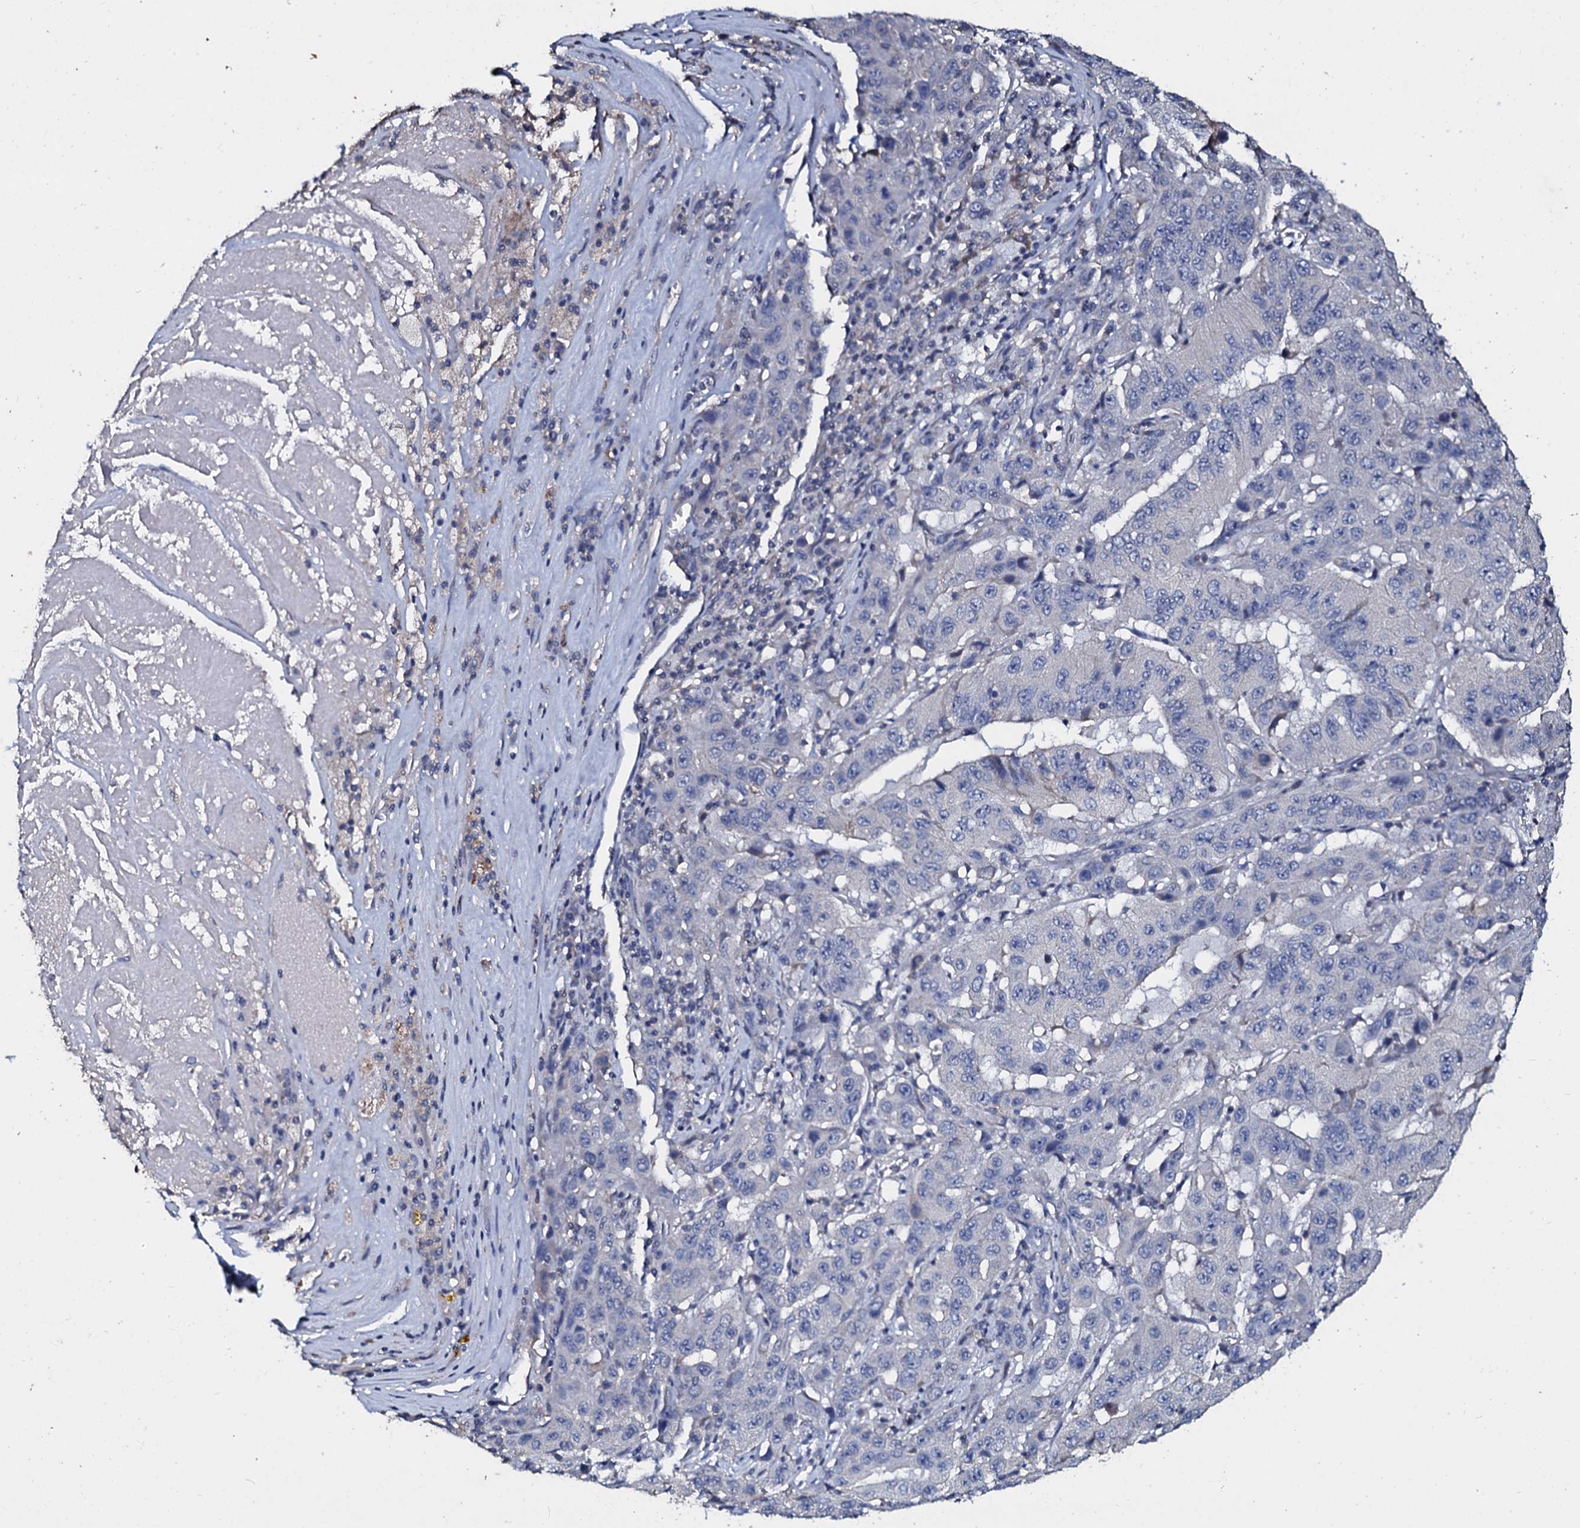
{"staining": {"intensity": "negative", "quantity": "none", "location": "none"}, "tissue": "pancreatic cancer", "cell_type": "Tumor cells", "image_type": "cancer", "snomed": [{"axis": "morphology", "description": "Adenocarcinoma, NOS"}, {"axis": "topography", "description": "Pancreas"}], "caption": "The image exhibits no staining of tumor cells in pancreatic adenocarcinoma.", "gene": "SLC37A4", "patient": {"sex": "male", "age": 63}}